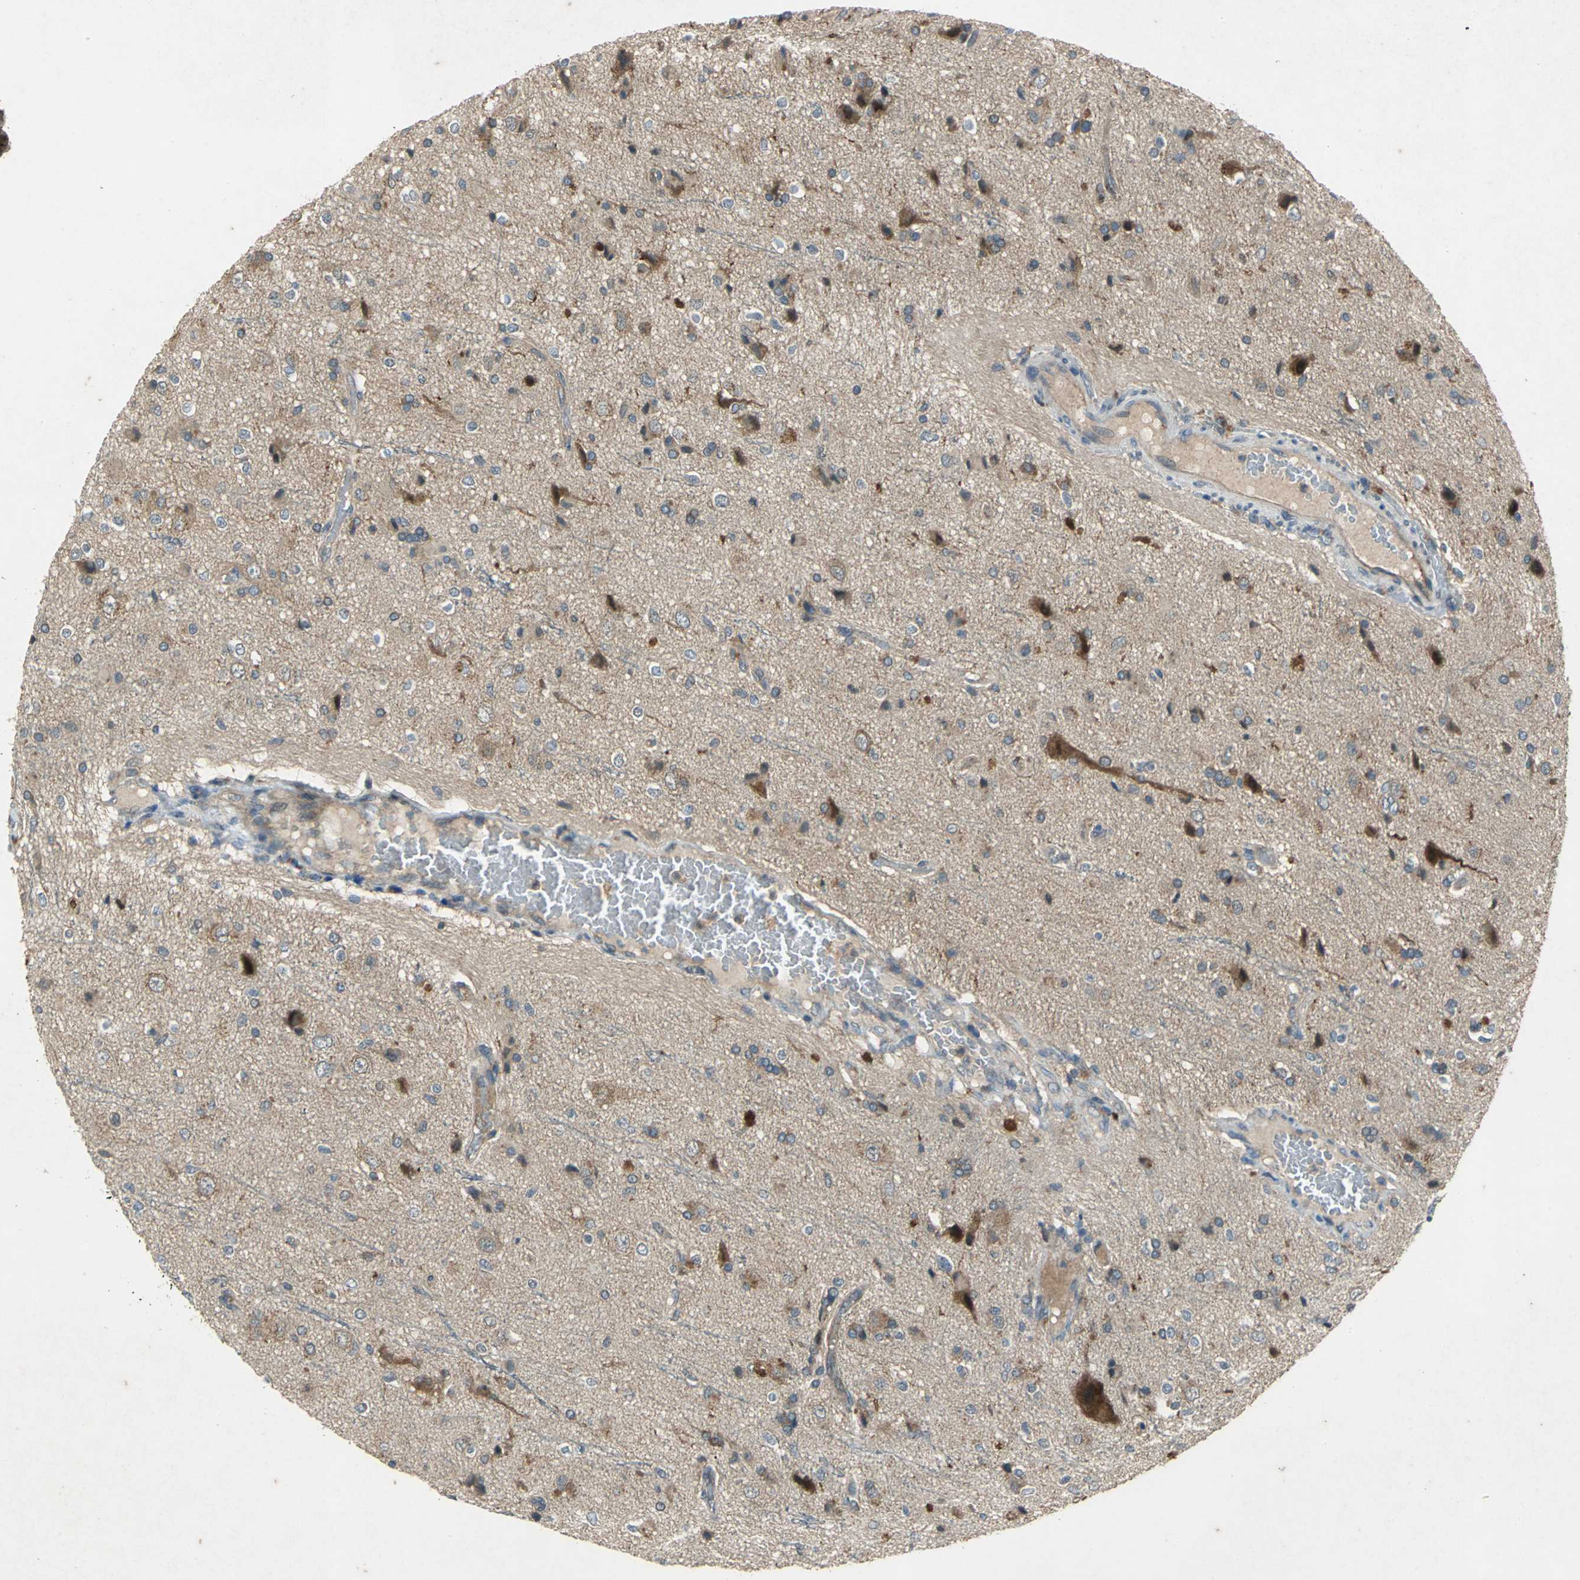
{"staining": {"intensity": "moderate", "quantity": "25%-75%", "location": "cytoplasmic/membranous"}, "tissue": "glioma", "cell_type": "Tumor cells", "image_type": "cancer", "snomed": [{"axis": "morphology", "description": "Glioma, malignant, High grade"}, {"axis": "topography", "description": "Brain"}], "caption": "A brown stain highlights moderate cytoplasmic/membranous positivity of a protein in human glioma tumor cells.", "gene": "EMCN", "patient": {"sex": "male", "age": 47}}